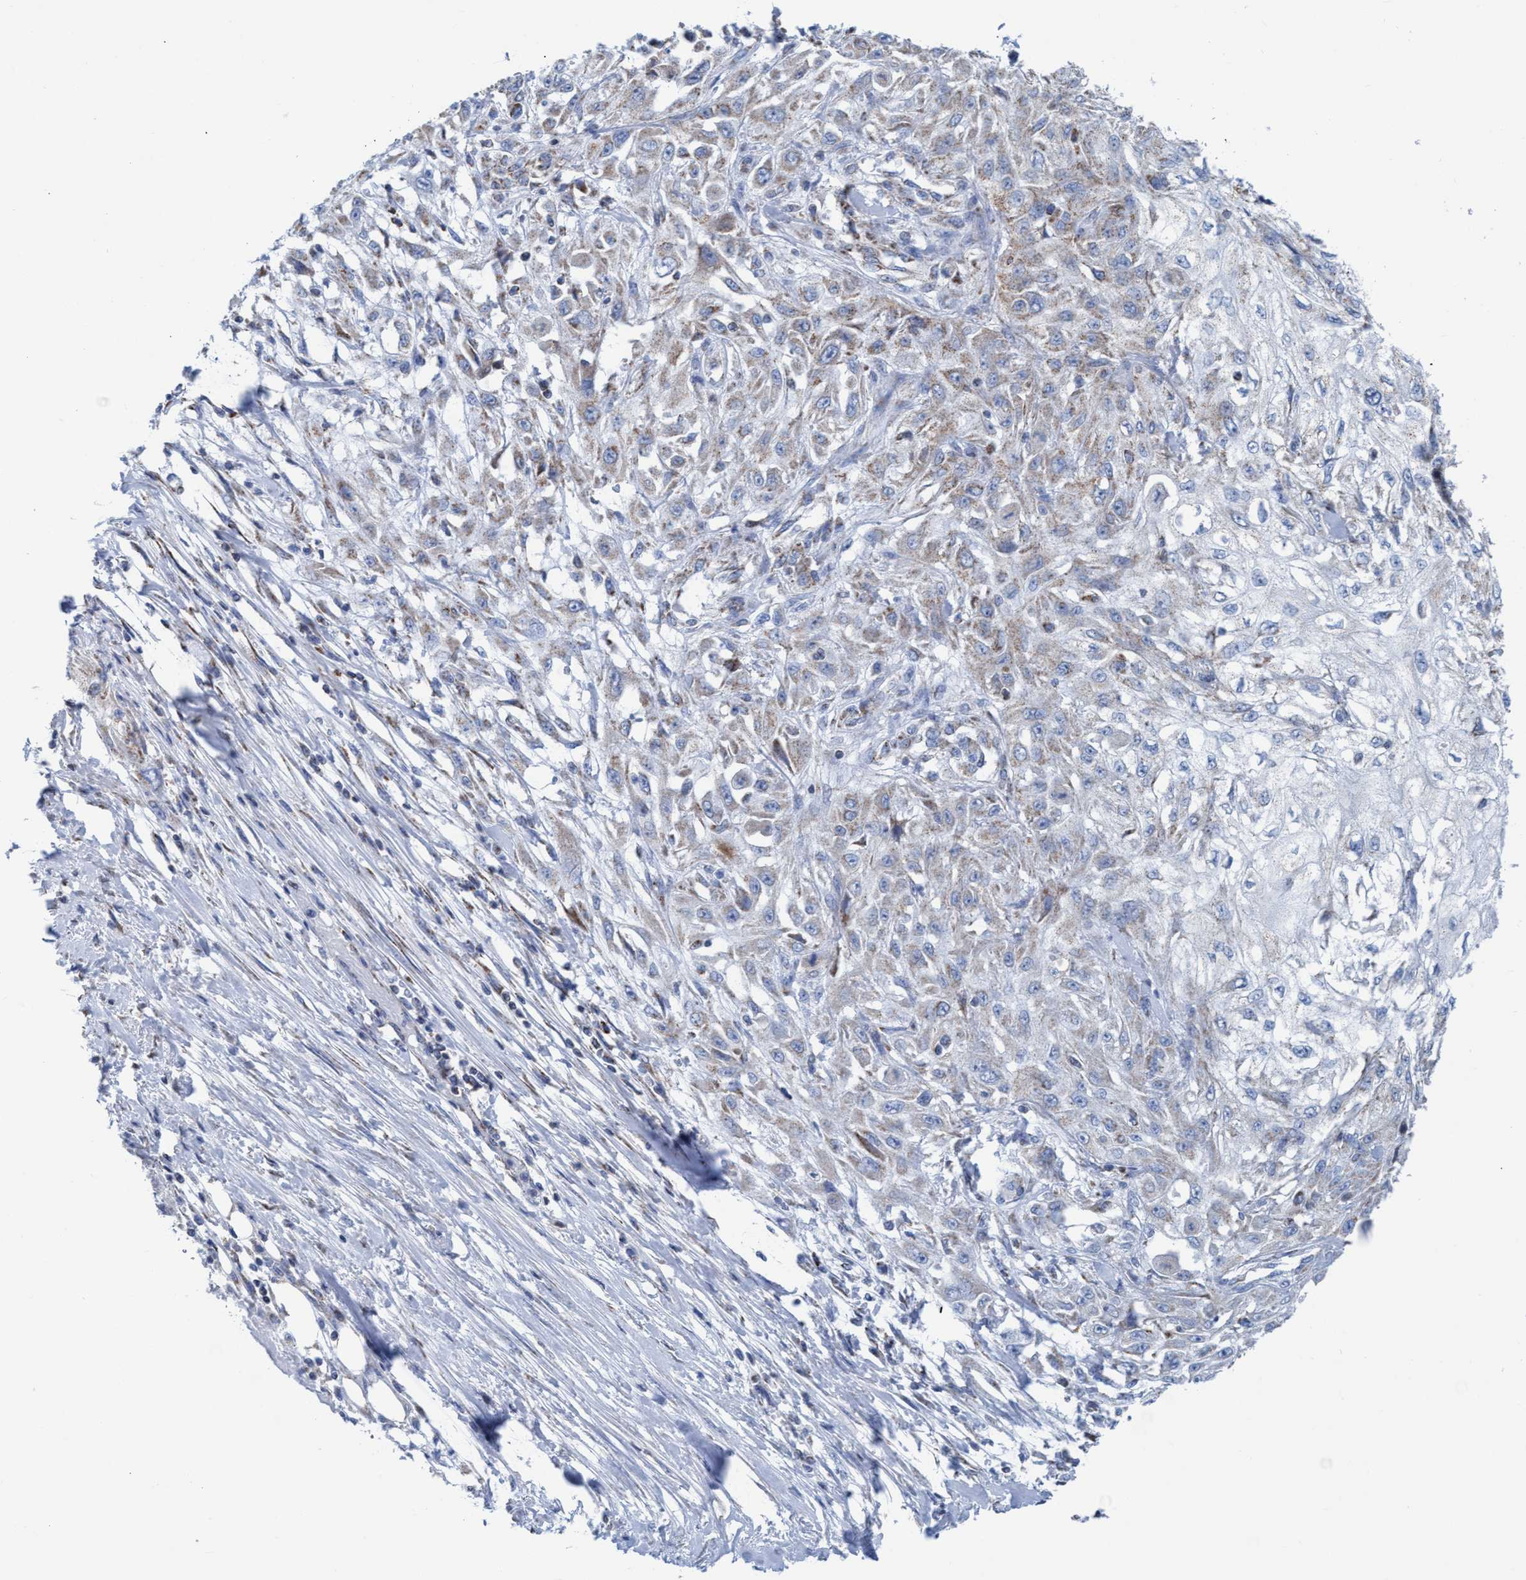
{"staining": {"intensity": "weak", "quantity": ">75%", "location": "cytoplasmic/membranous"}, "tissue": "skin cancer", "cell_type": "Tumor cells", "image_type": "cancer", "snomed": [{"axis": "morphology", "description": "Squamous cell carcinoma, NOS"}, {"axis": "morphology", "description": "Squamous cell carcinoma, metastatic, NOS"}, {"axis": "topography", "description": "Skin"}, {"axis": "topography", "description": "Lymph node"}], "caption": "Immunohistochemical staining of human skin cancer exhibits low levels of weak cytoplasmic/membranous protein staining in about >75% of tumor cells.", "gene": "GGA3", "patient": {"sex": "male", "age": 75}}